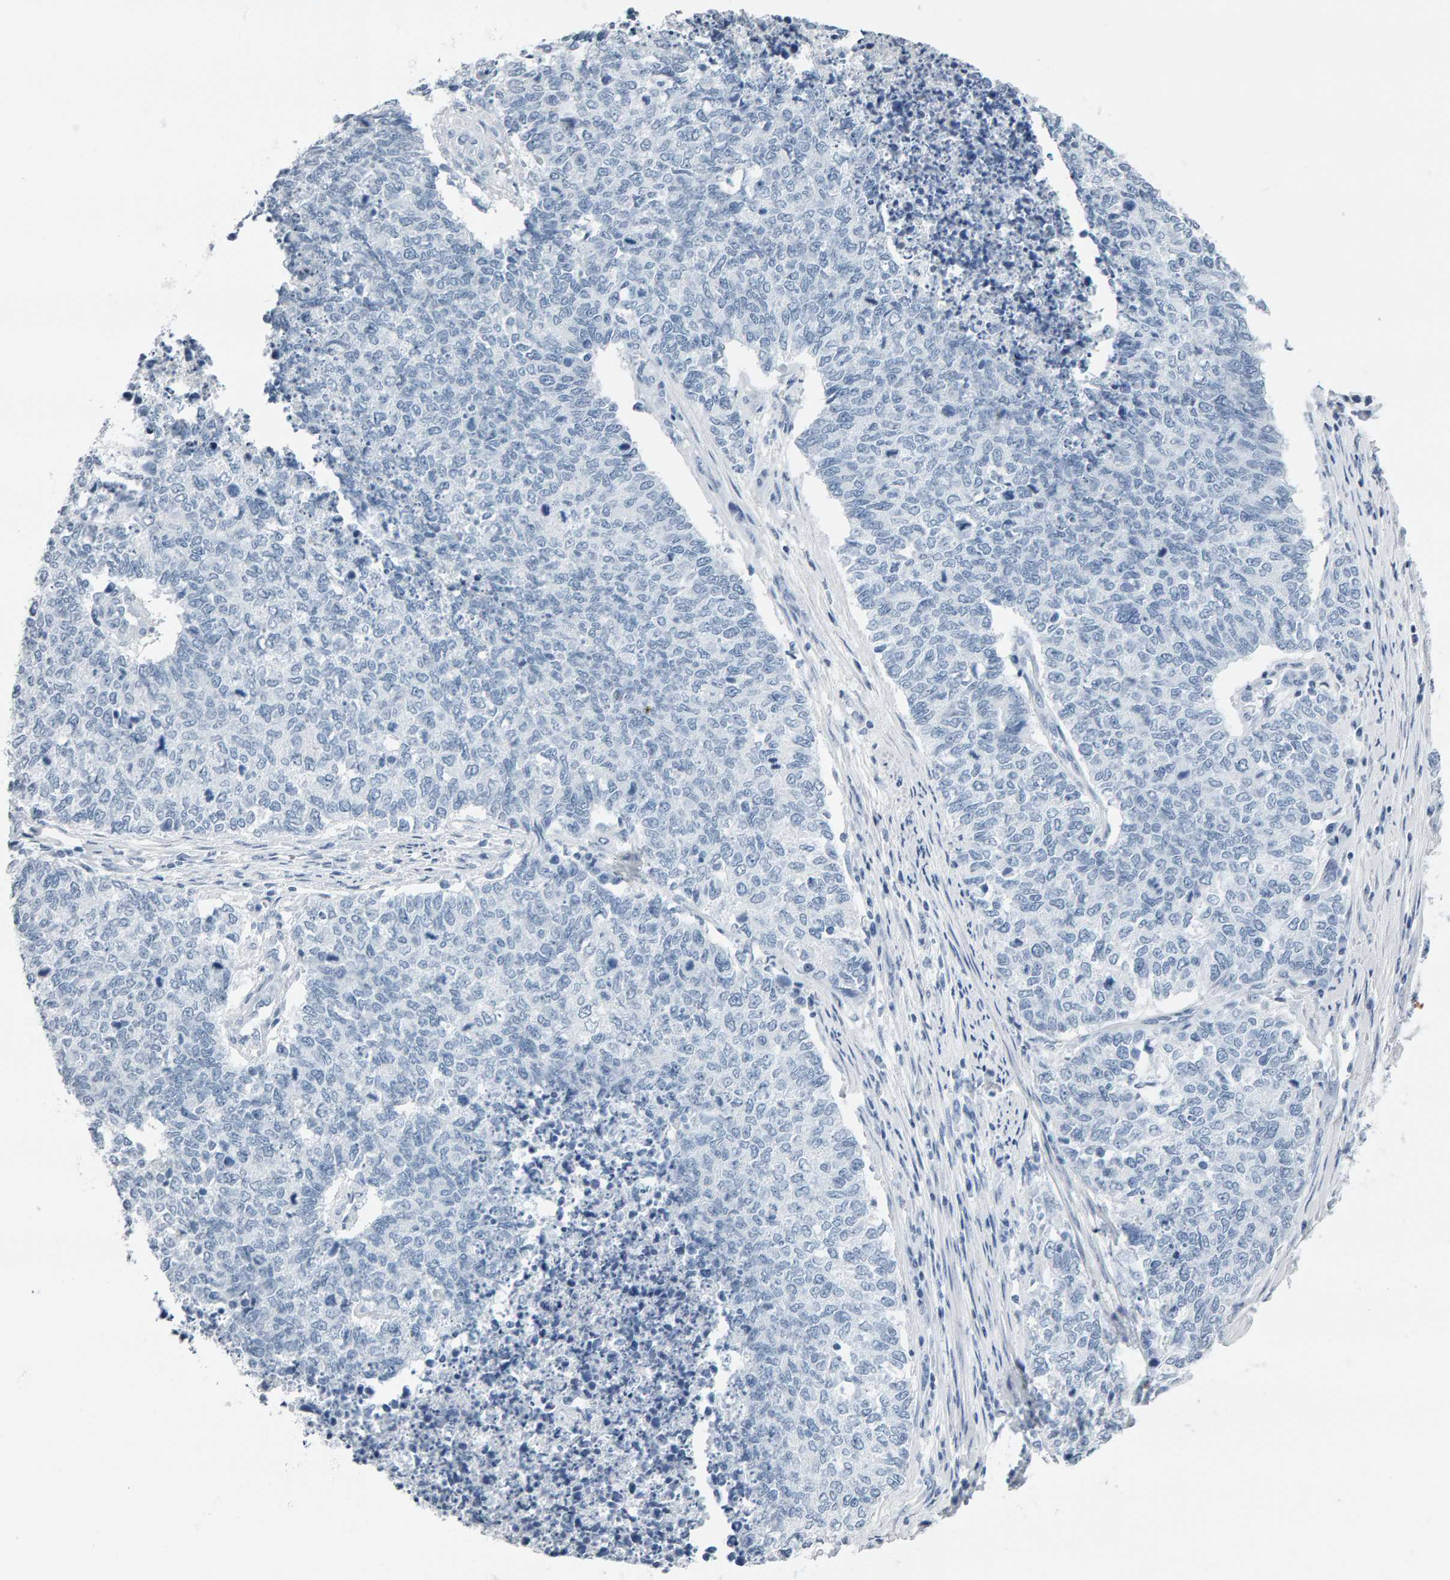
{"staining": {"intensity": "negative", "quantity": "none", "location": "none"}, "tissue": "cervical cancer", "cell_type": "Tumor cells", "image_type": "cancer", "snomed": [{"axis": "morphology", "description": "Squamous cell carcinoma, NOS"}, {"axis": "topography", "description": "Cervix"}], "caption": "A micrograph of human squamous cell carcinoma (cervical) is negative for staining in tumor cells.", "gene": "SPACA3", "patient": {"sex": "female", "age": 63}}